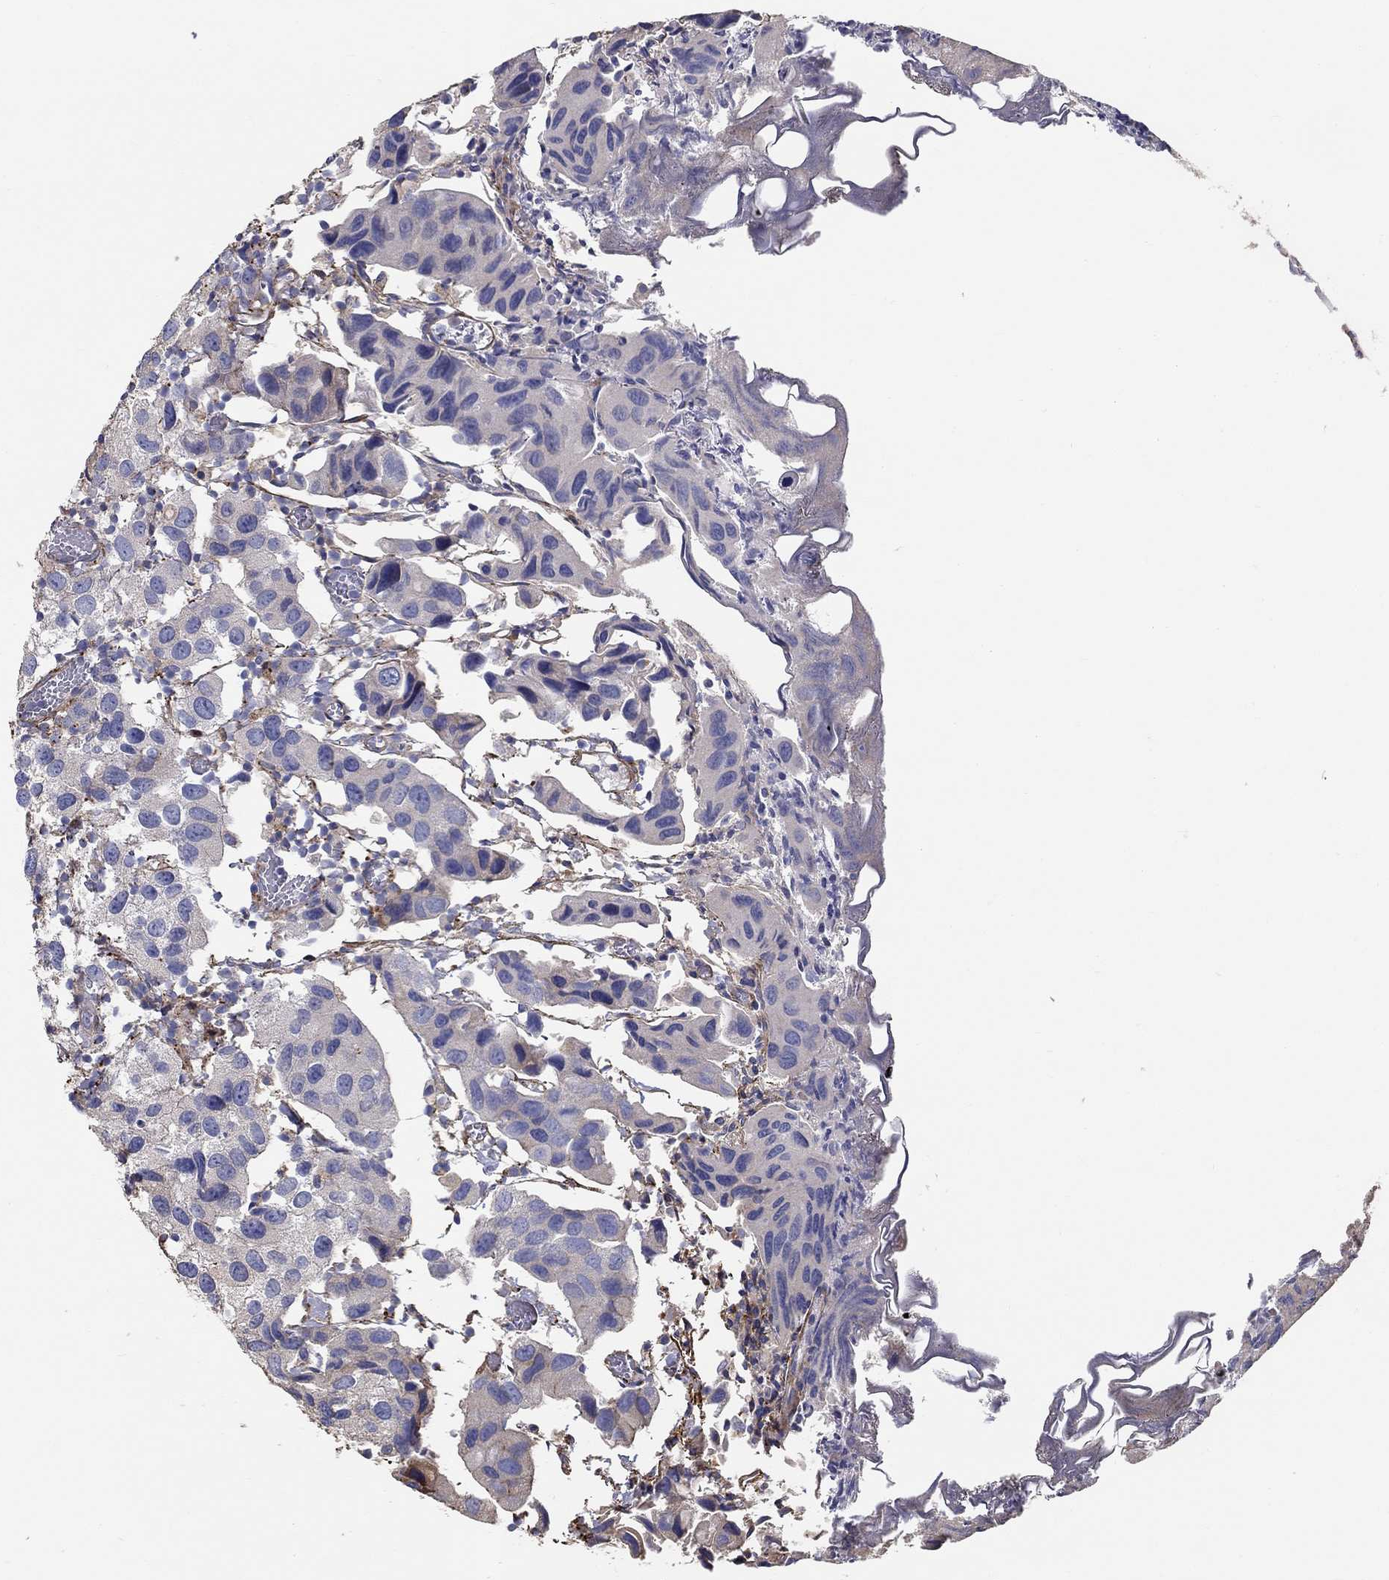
{"staining": {"intensity": "negative", "quantity": "none", "location": "none"}, "tissue": "urothelial cancer", "cell_type": "Tumor cells", "image_type": "cancer", "snomed": [{"axis": "morphology", "description": "Urothelial carcinoma, High grade"}, {"axis": "topography", "description": "Urinary bladder"}], "caption": "Tumor cells show no significant staining in urothelial carcinoma (high-grade).", "gene": "NPHP1", "patient": {"sex": "male", "age": 79}}